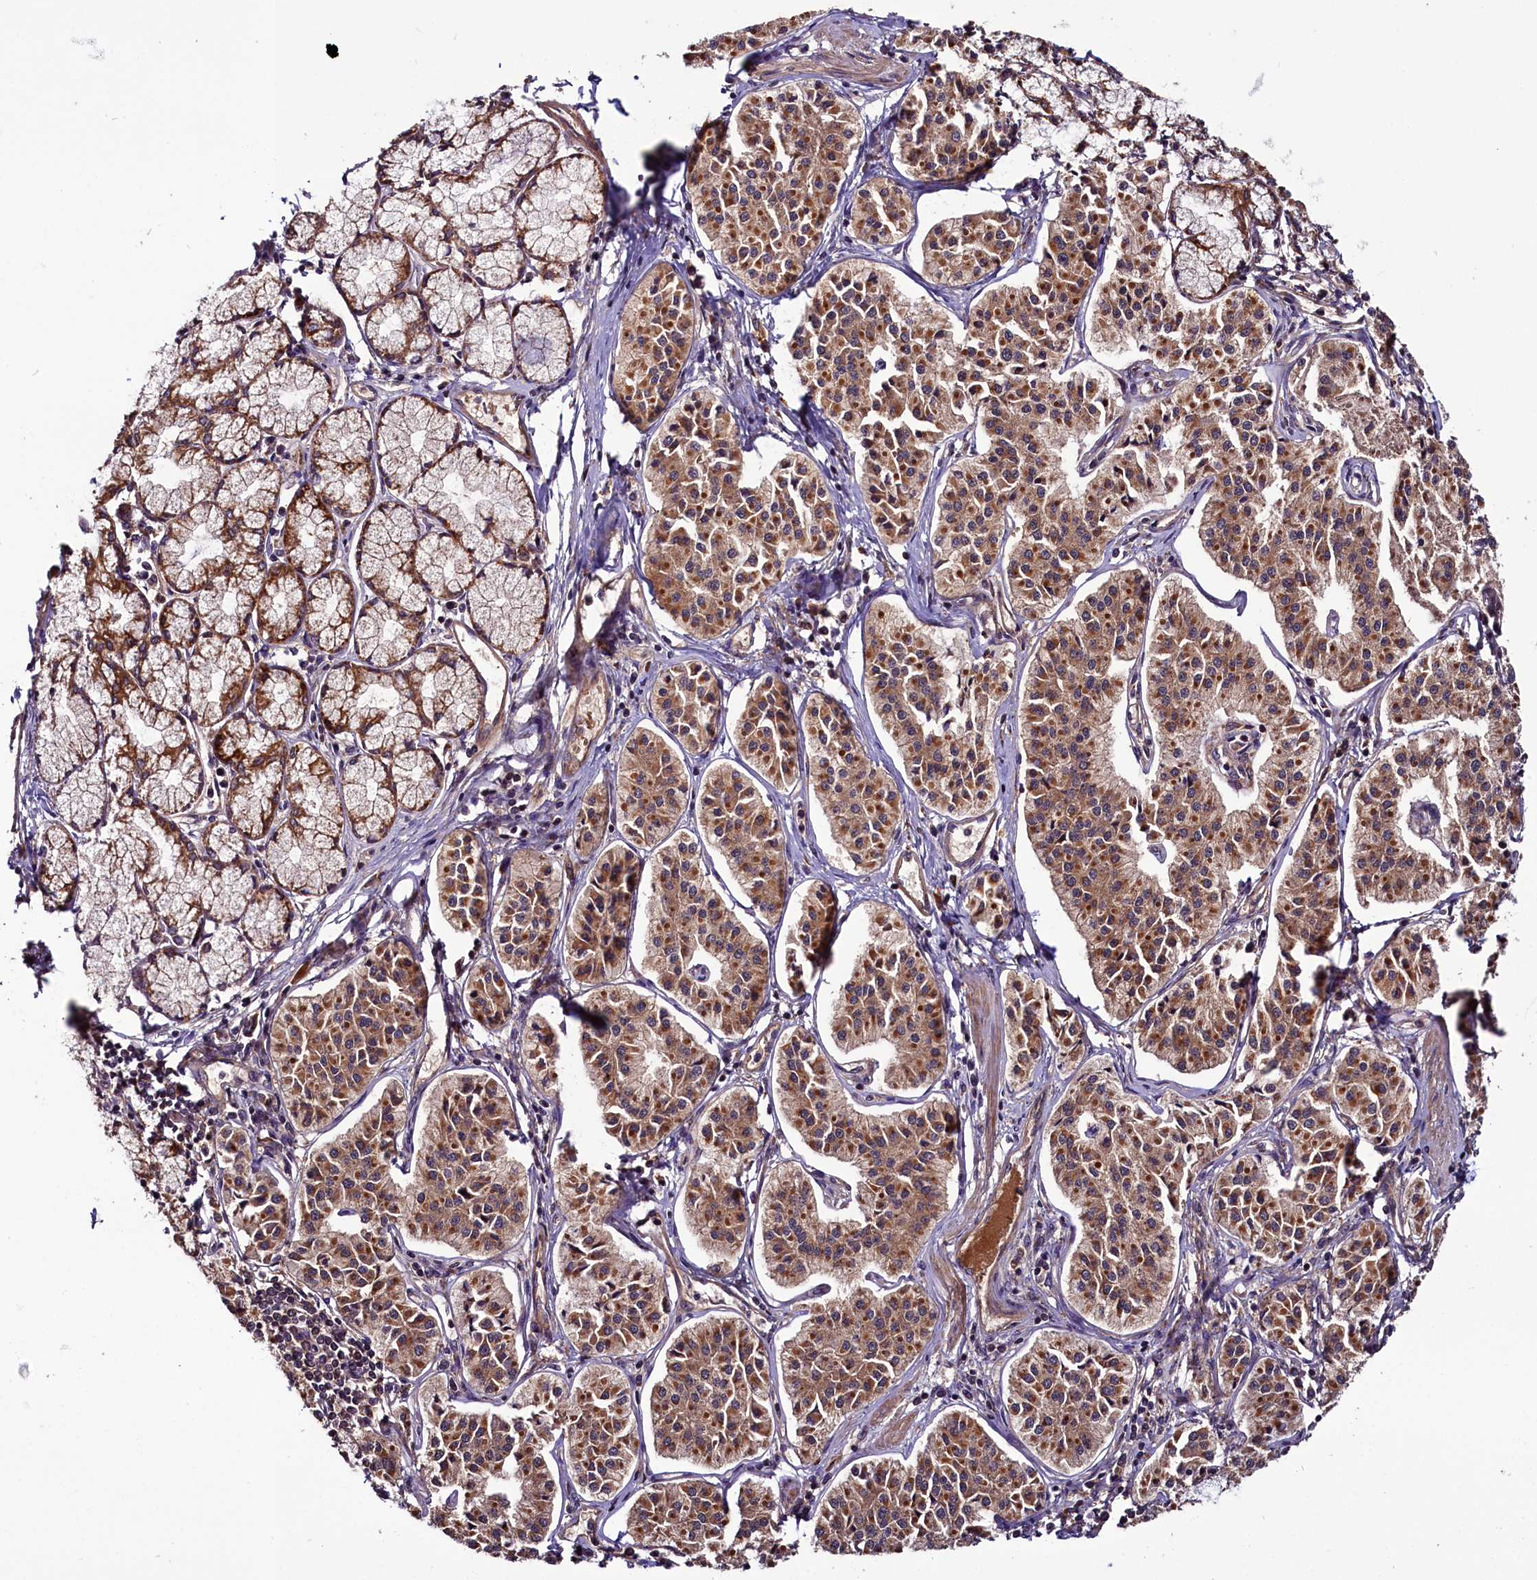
{"staining": {"intensity": "moderate", "quantity": ">75%", "location": "cytoplasmic/membranous"}, "tissue": "pancreatic cancer", "cell_type": "Tumor cells", "image_type": "cancer", "snomed": [{"axis": "morphology", "description": "Adenocarcinoma, NOS"}, {"axis": "topography", "description": "Pancreas"}], "caption": "Tumor cells reveal medium levels of moderate cytoplasmic/membranous positivity in approximately >75% of cells in human adenocarcinoma (pancreatic).", "gene": "RPUSD2", "patient": {"sex": "female", "age": 50}}